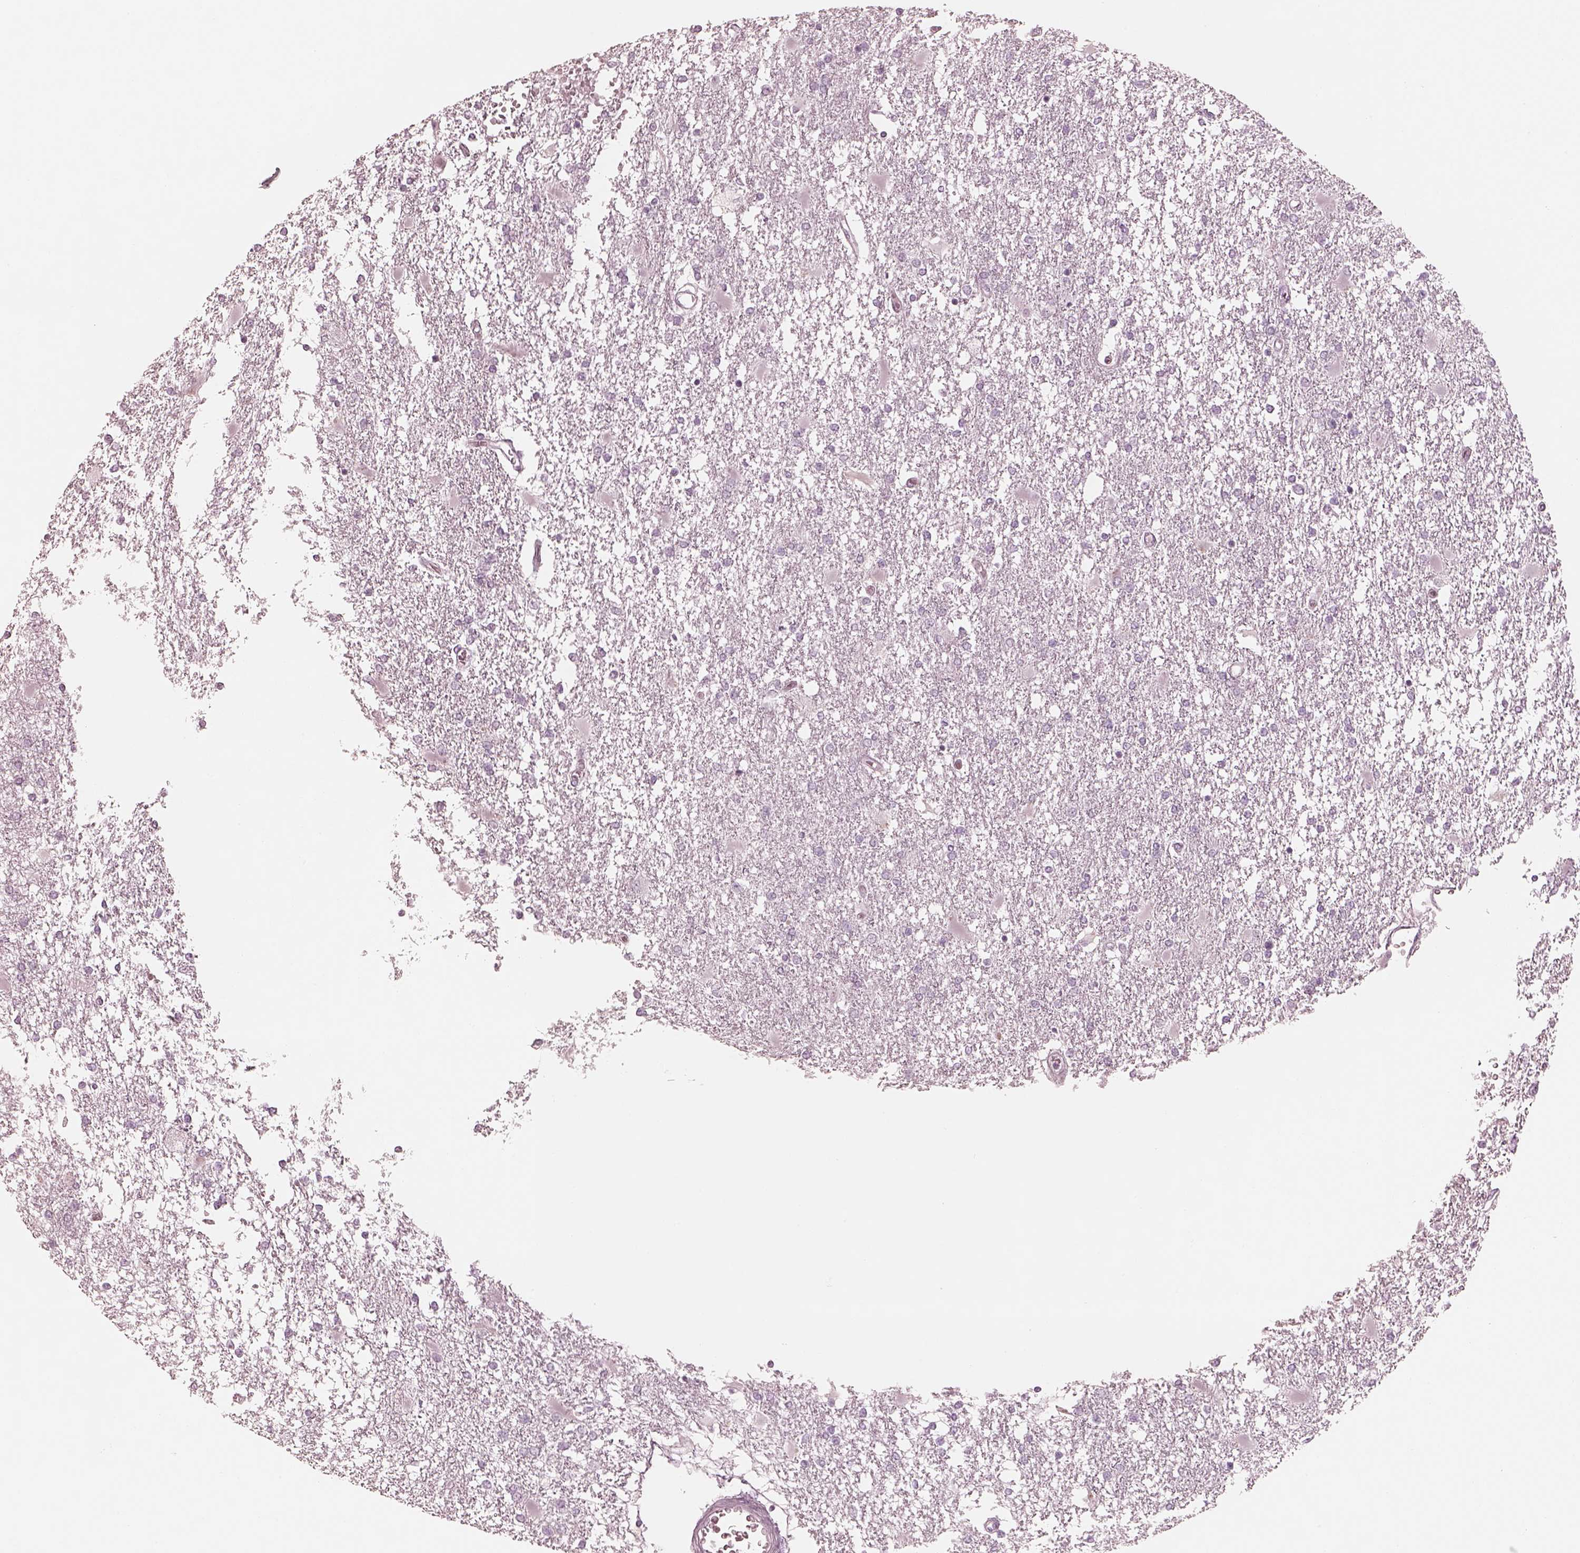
{"staining": {"intensity": "negative", "quantity": "none", "location": "none"}, "tissue": "glioma", "cell_type": "Tumor cells", "image_type": "cancer", "snomed": [{"axis": "morphology", "description": "Glioma, malignant, High grade"}, {"axis": "topography", "description": "Cerebral cortex"}], "caption": "Human malignant glioma (high-grade) stained for a protein using immunohistochemistry demonstrates no staining in tumor cells.", "gene": "PON3", "patient": {"sex": "male", "age": 79}}